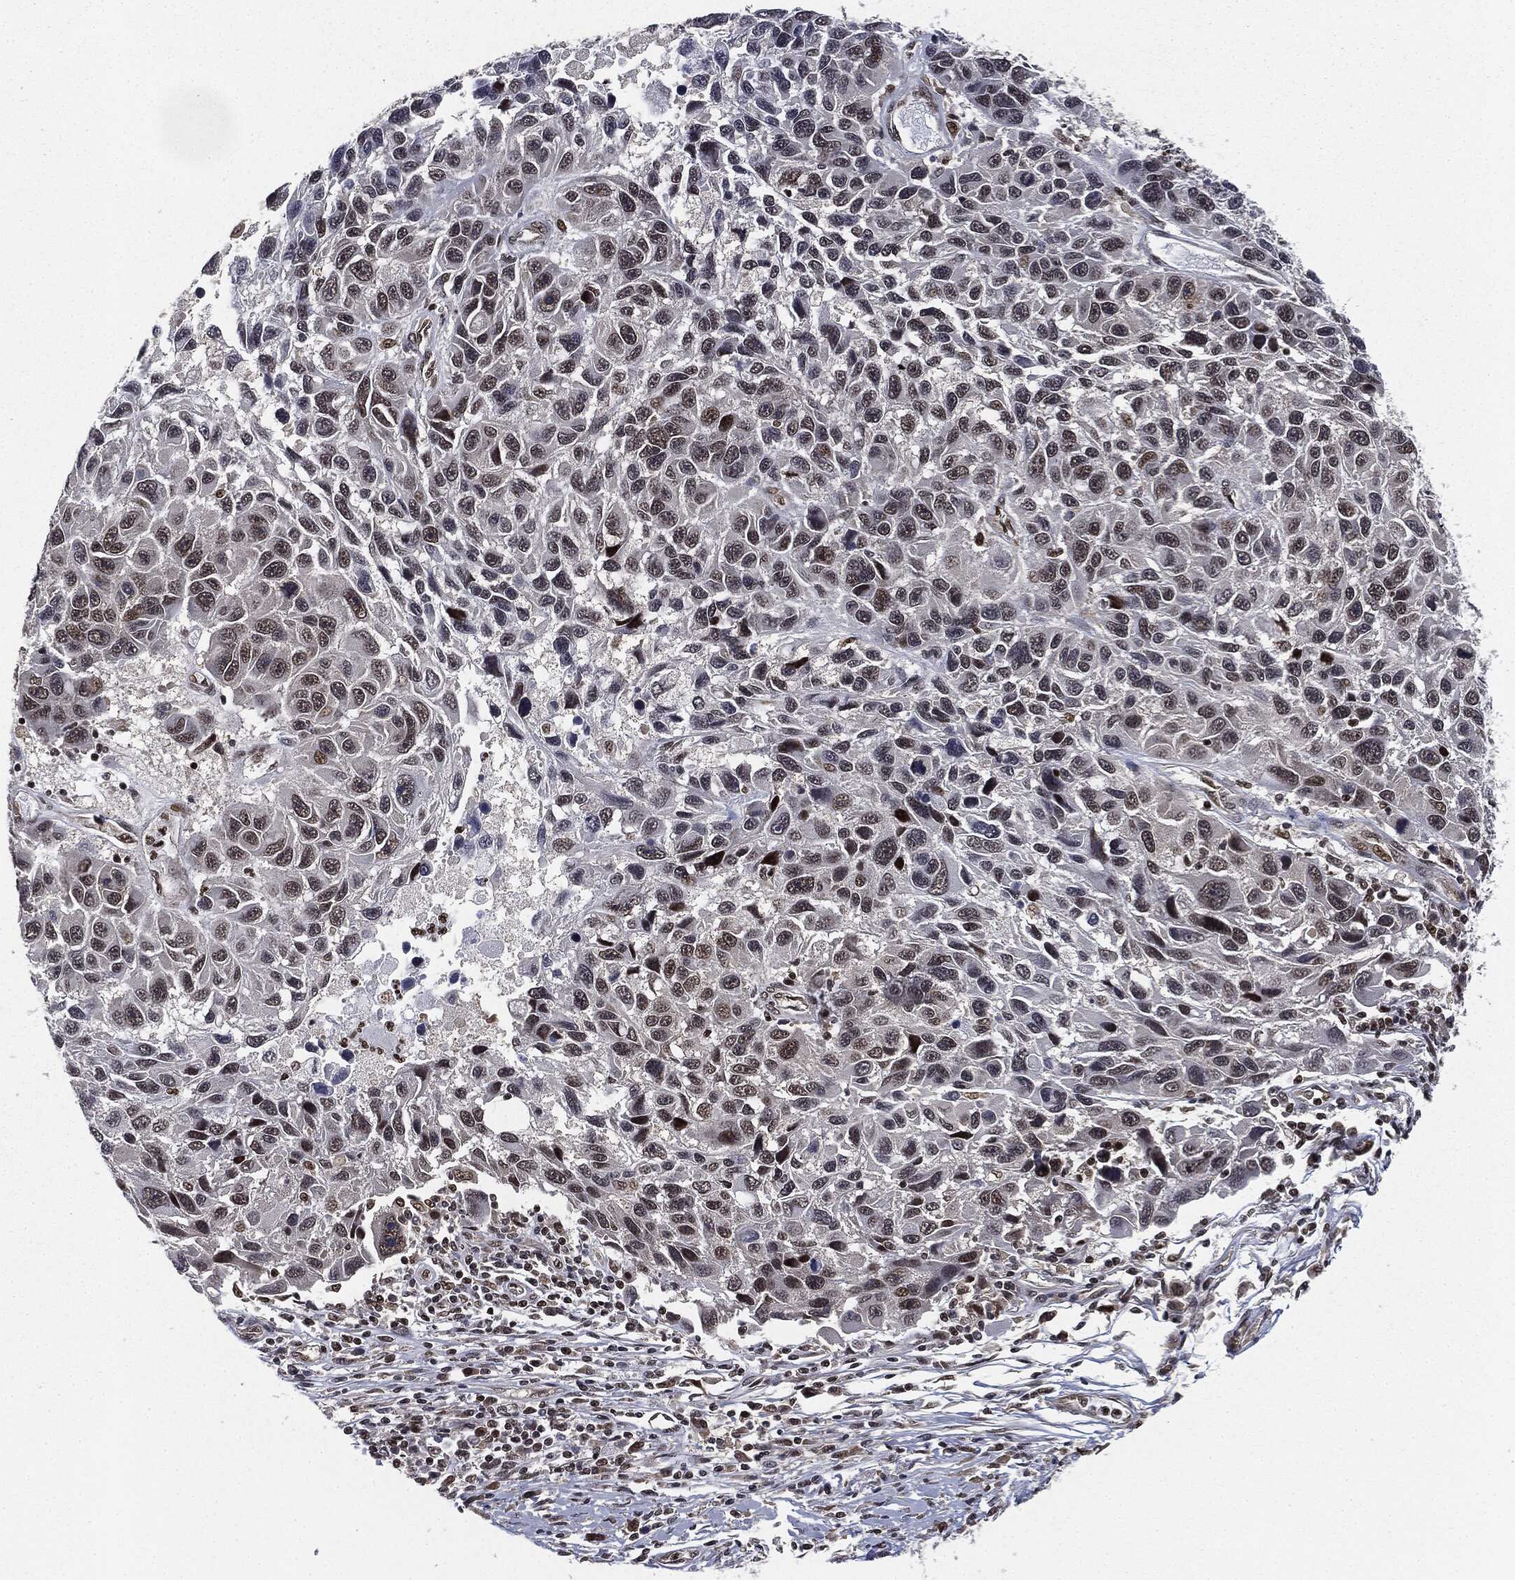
{"staining": {"intensity": "moderate", "quantity": "<25%", "location": "nuclear"}, "tissue": "melanoma", "cell_type": "Tumor cells", "image_type": "cancer", "snomed": [{"axis": "morphology", "description": "Malignant melanoma, NOS"}, {"axis": "topography", "description": "Skin"}], "caption": "A brown stain highlights moderate nuclear positivity of a protein in malignant melanoma tumor cells.", "gene": "TBC1D22A", "patient": {"sex": "male", "age": 53}}